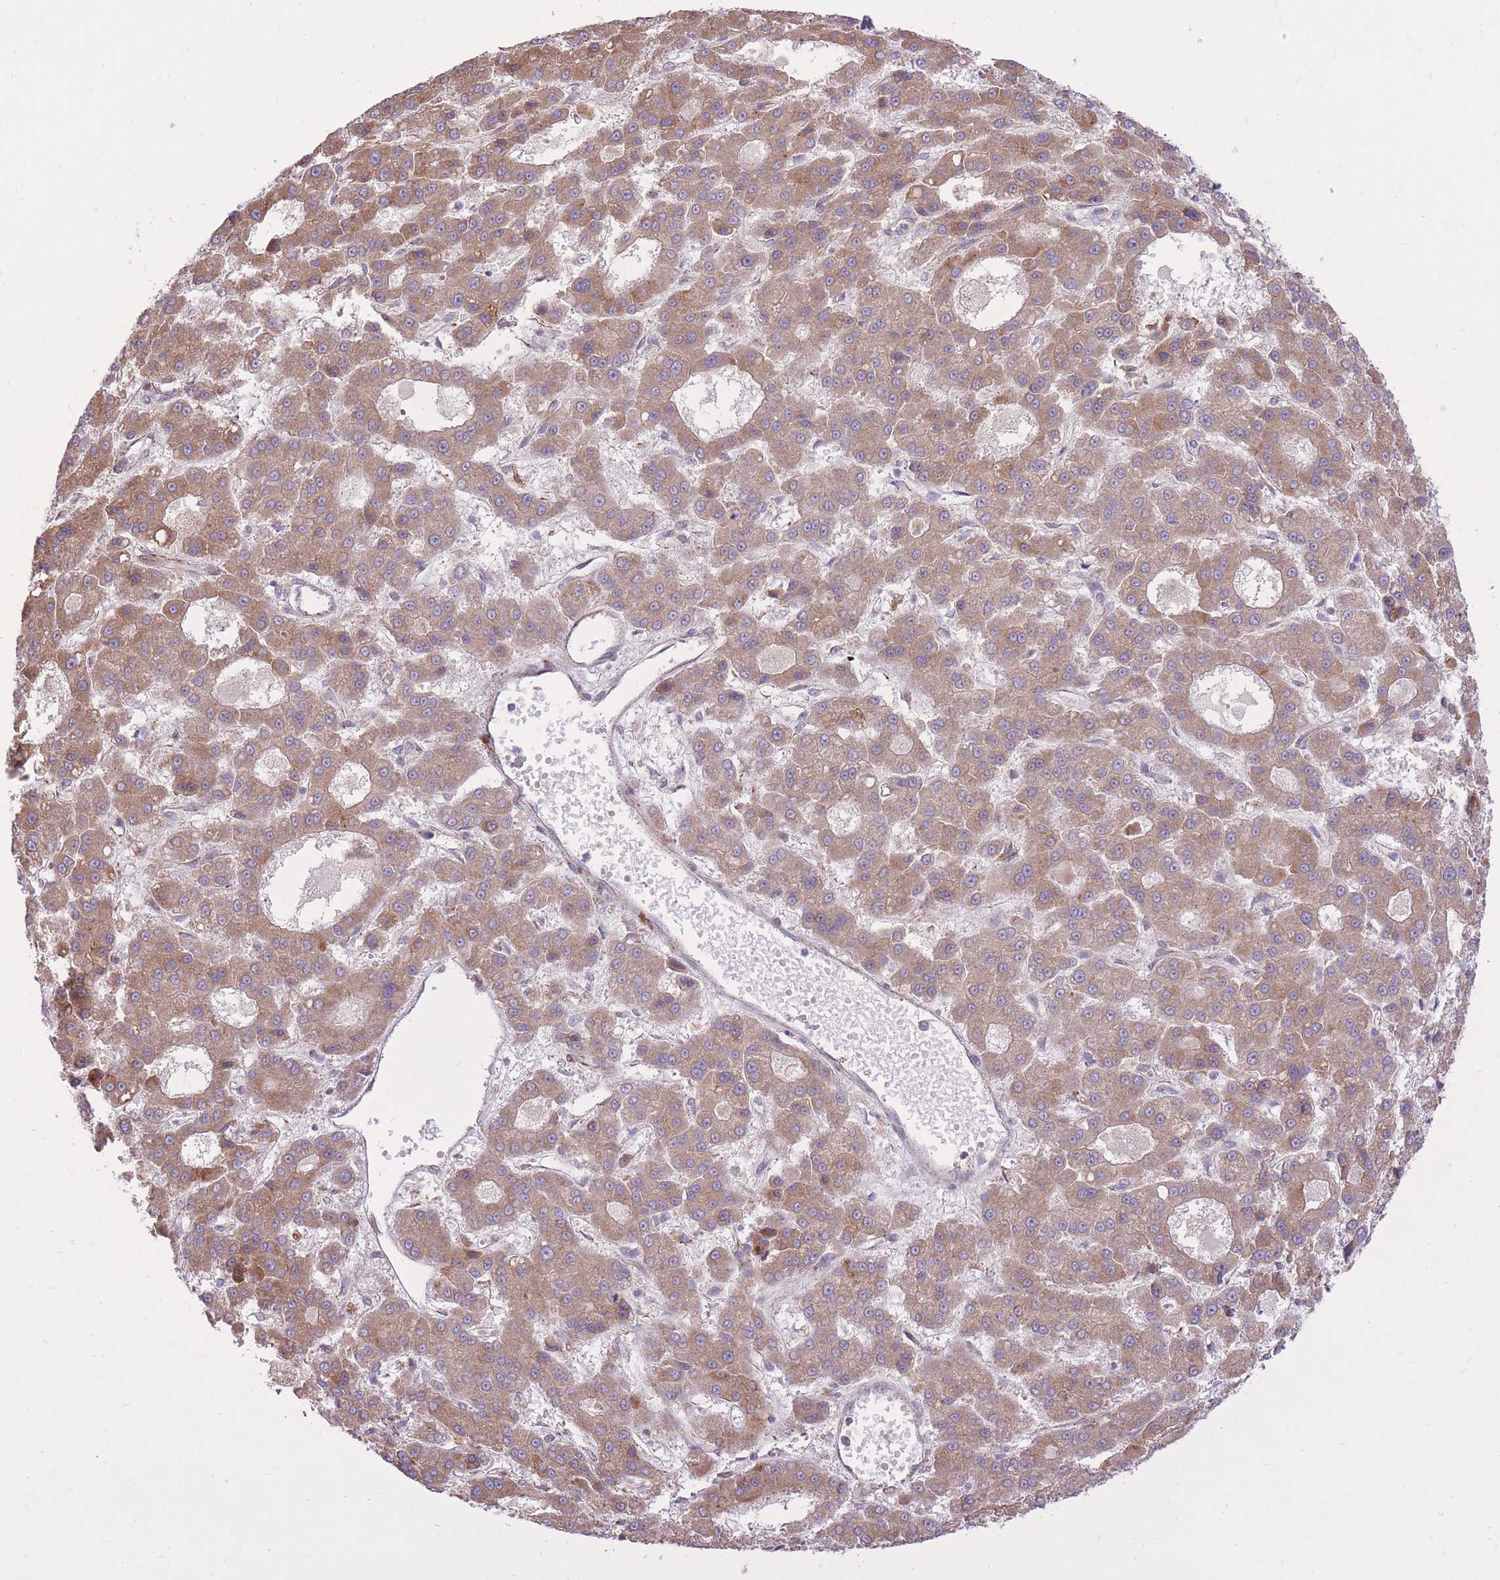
{"staining": {"intensity": "moderate", "quantity": ">75%", "location": "cytoplasmic/membranous"}, "tissue": "liver cancer", "cell_type": "Tumor cells", "image_type": "cancer", "snomed": [{"axis": "morphology", "description": "Carcinoma, Hepatocellular, NOS"}, {"axis": "topography", "description": "Liver"}], "caption": "Liver hepatocellular carcinoma stained with a protein marker exhibits moderate staining in tumor cells.", "gene": "SLC4A4", "patient": {"sex": "male", "age": 70}}